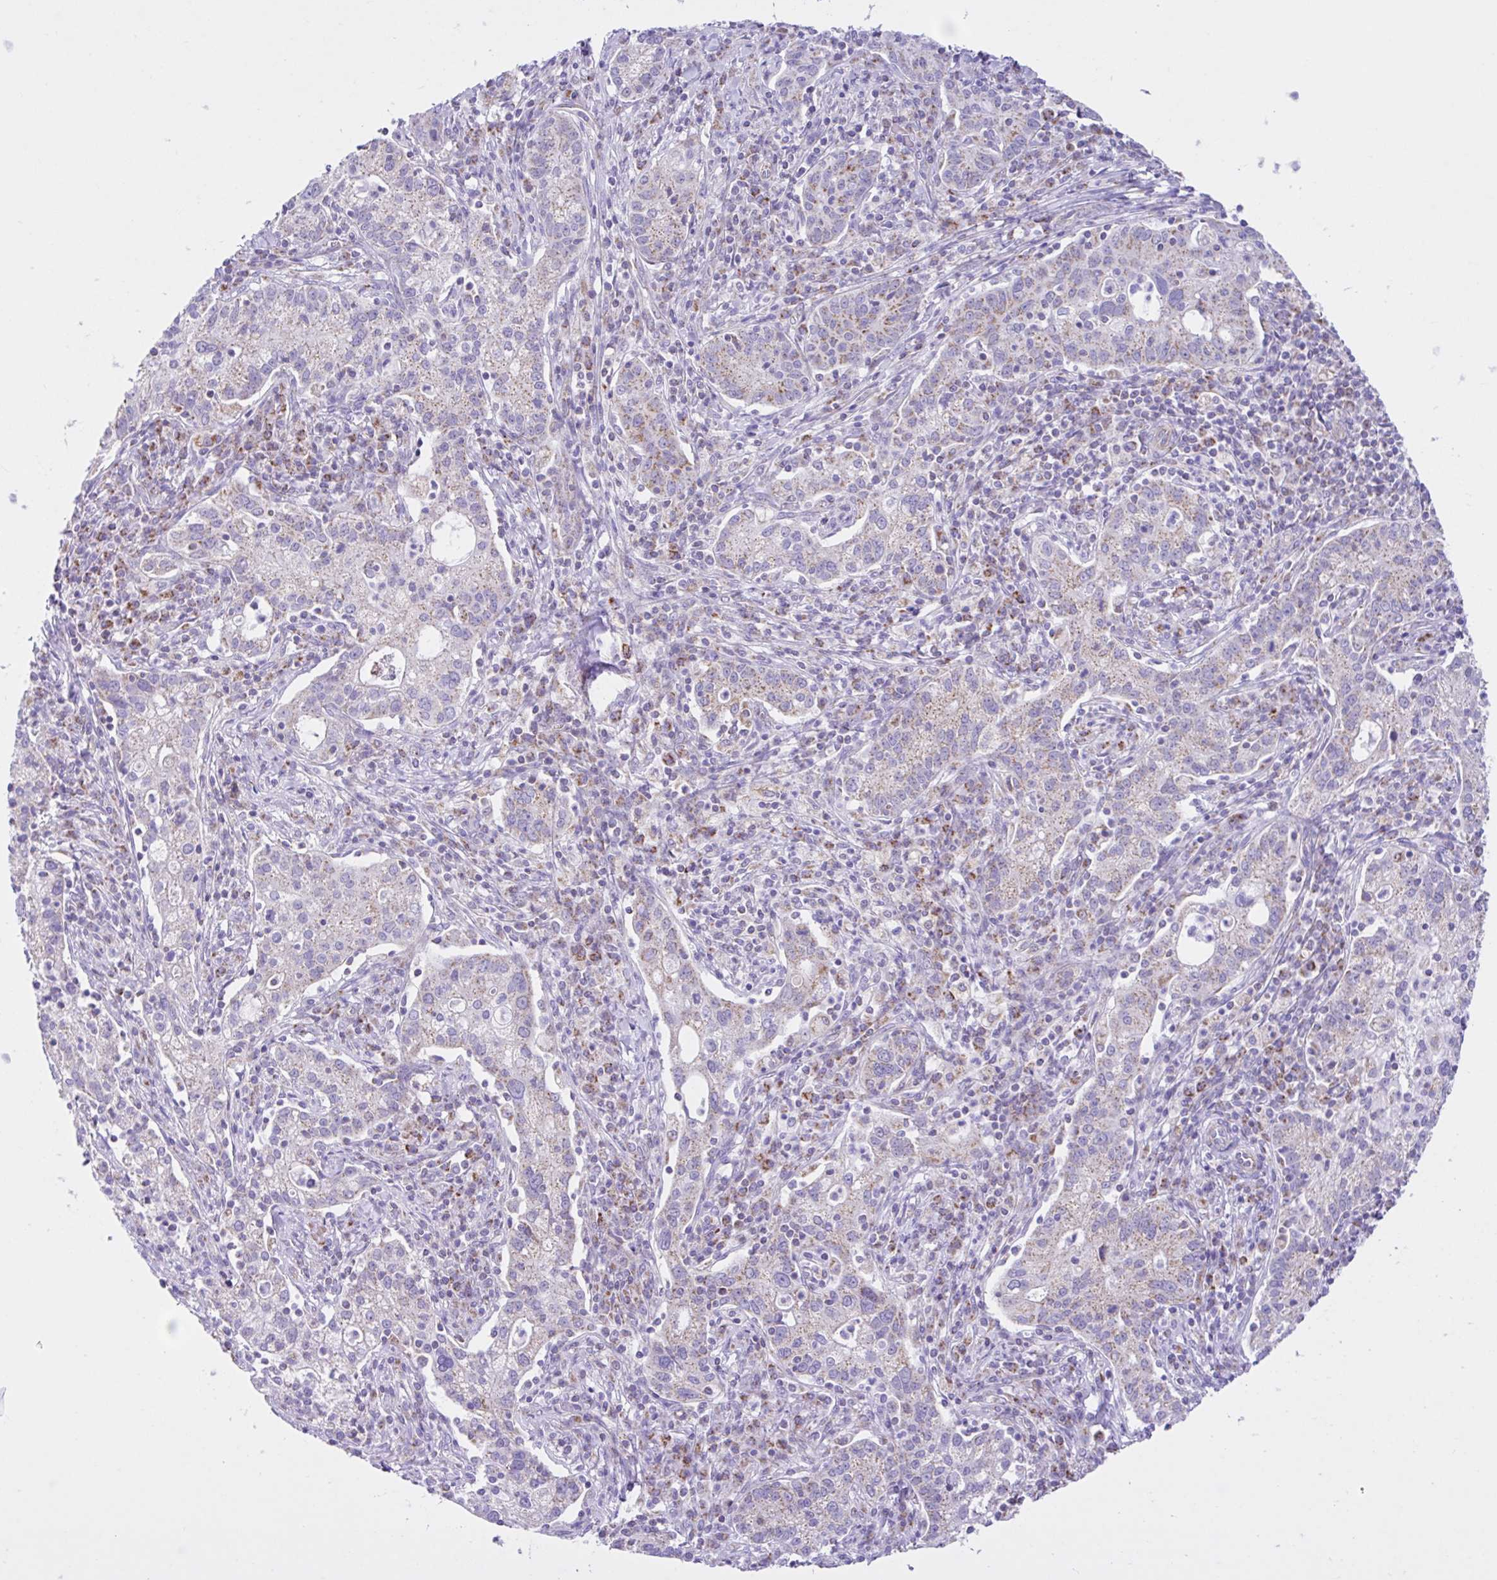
{"staining": {"intensity": "weak", "quantity": "<25%", "location": "cytoplasmic/membranous"}, "tissue": "cervical cancer", "cell_type": "Tumor cells", "image_type": "cancer", "snomed": [{"axis": "morphology", "description": "Normal tissue, NOS"}, {"axis": "morphology", "description": "Adenocarcinoma, NOS"}, {"axis": "topography", "description": "Cervix"}], "caption": "Cervical adenocarcinoma stained for a protein using immunohistochemistry demonstrates no expression tumor cells.", "gene": "NDUFS2", "patient": {"sex": "female", "age": 44}}